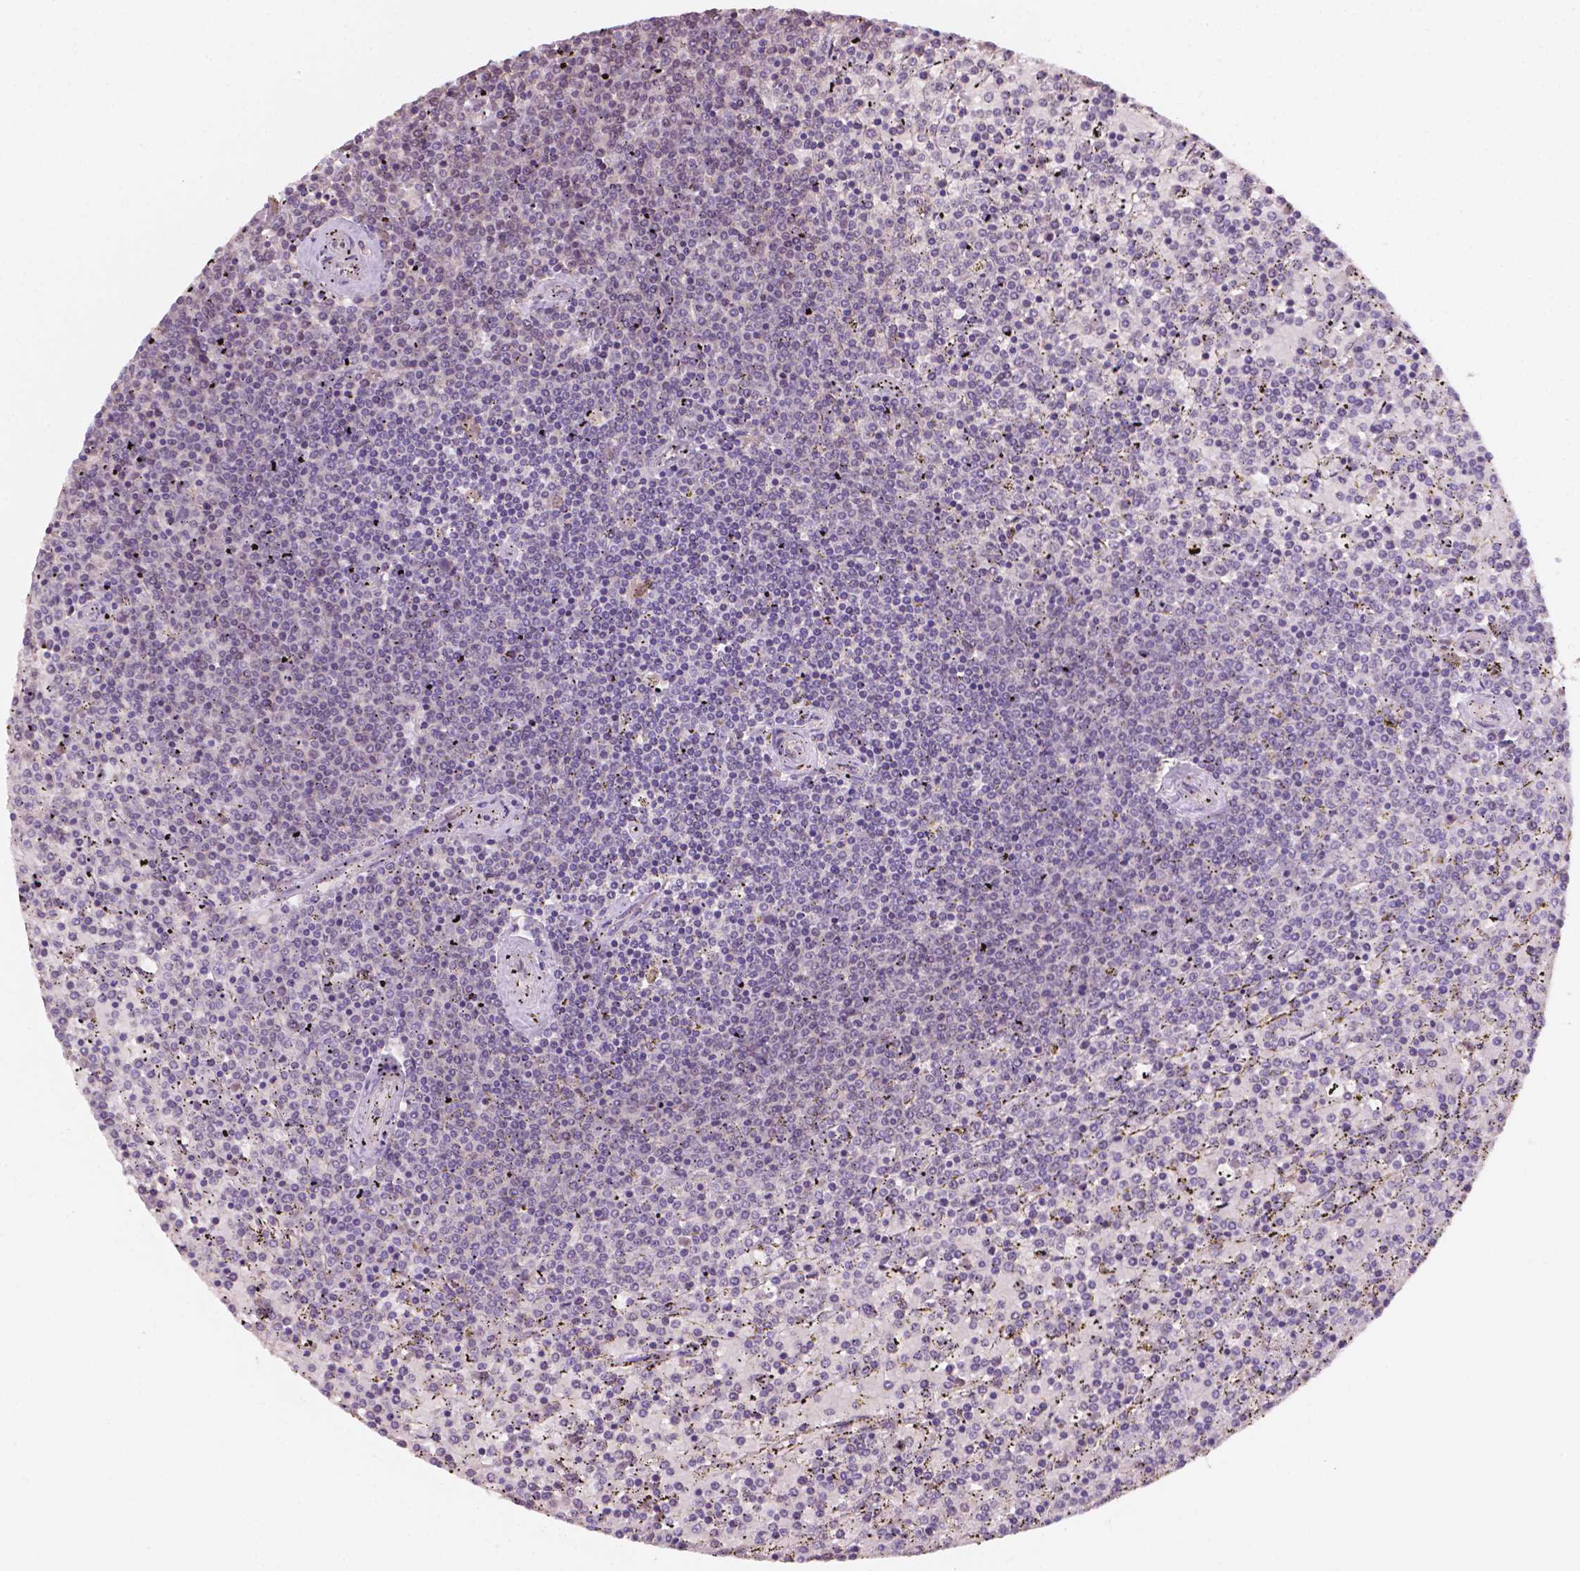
{"staining": {"intensity": "negative", "quantity": "none", "location": "none"}, "tissue": "lymphoma", "cell_type": "Tumor cells", "image_type": "cancer", "snomed": [{"axis": "morphology", "description": "Malignant lymphoma, non-Hodgkin's type, Low grade"}, {"axis": "topography", "description": "Spleen"}], "caption": "There is no significant staining in tumor cells of malignant lymphoma, non-Hodgkin's type (low-grade).", "gene": "SHLD3", "patient": {"sex": "female", "age": 77}}